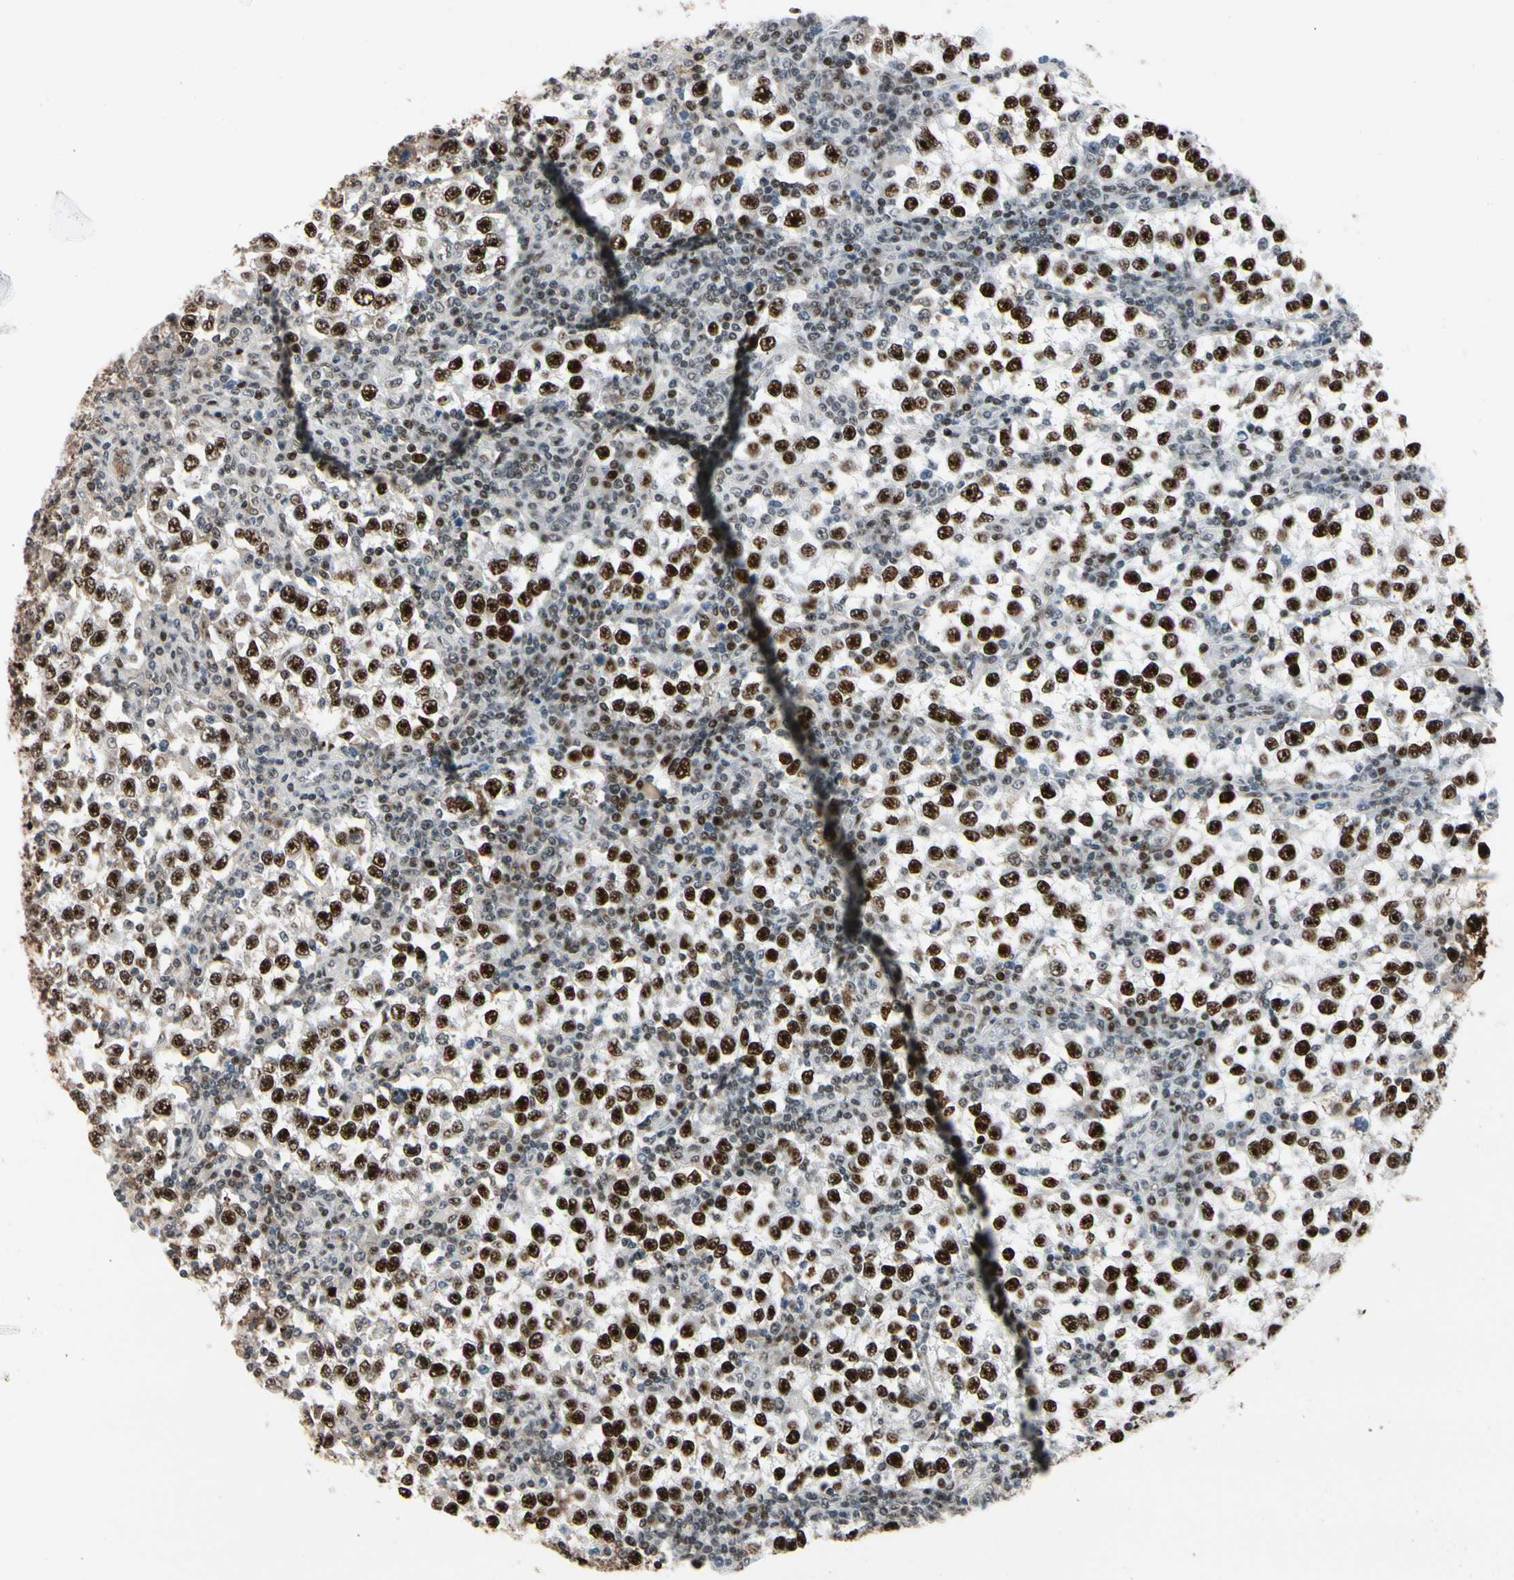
{"staining": {"intensity": "strong", "quantity": ">75%", "location": "nuclear"}, "tissue": "testis cancer", "cell_type": "Tumor cells", "image_type": "cancer", "snomed": [{"axis": "morphology", "description": "Seminoma, NOS"}, {"axis": "topography", "description": "Testis"}], "caption": "Immunohistochemistry image of neoplastic tissue: human testis seminoma stained using IHC shows high levels of strong protein expression localized specifically in the nuclear of tumor cells, appearing as a nuclear brown color.", "gene": "FOXO3", "patient": {"sex": "male", "age": 65}}